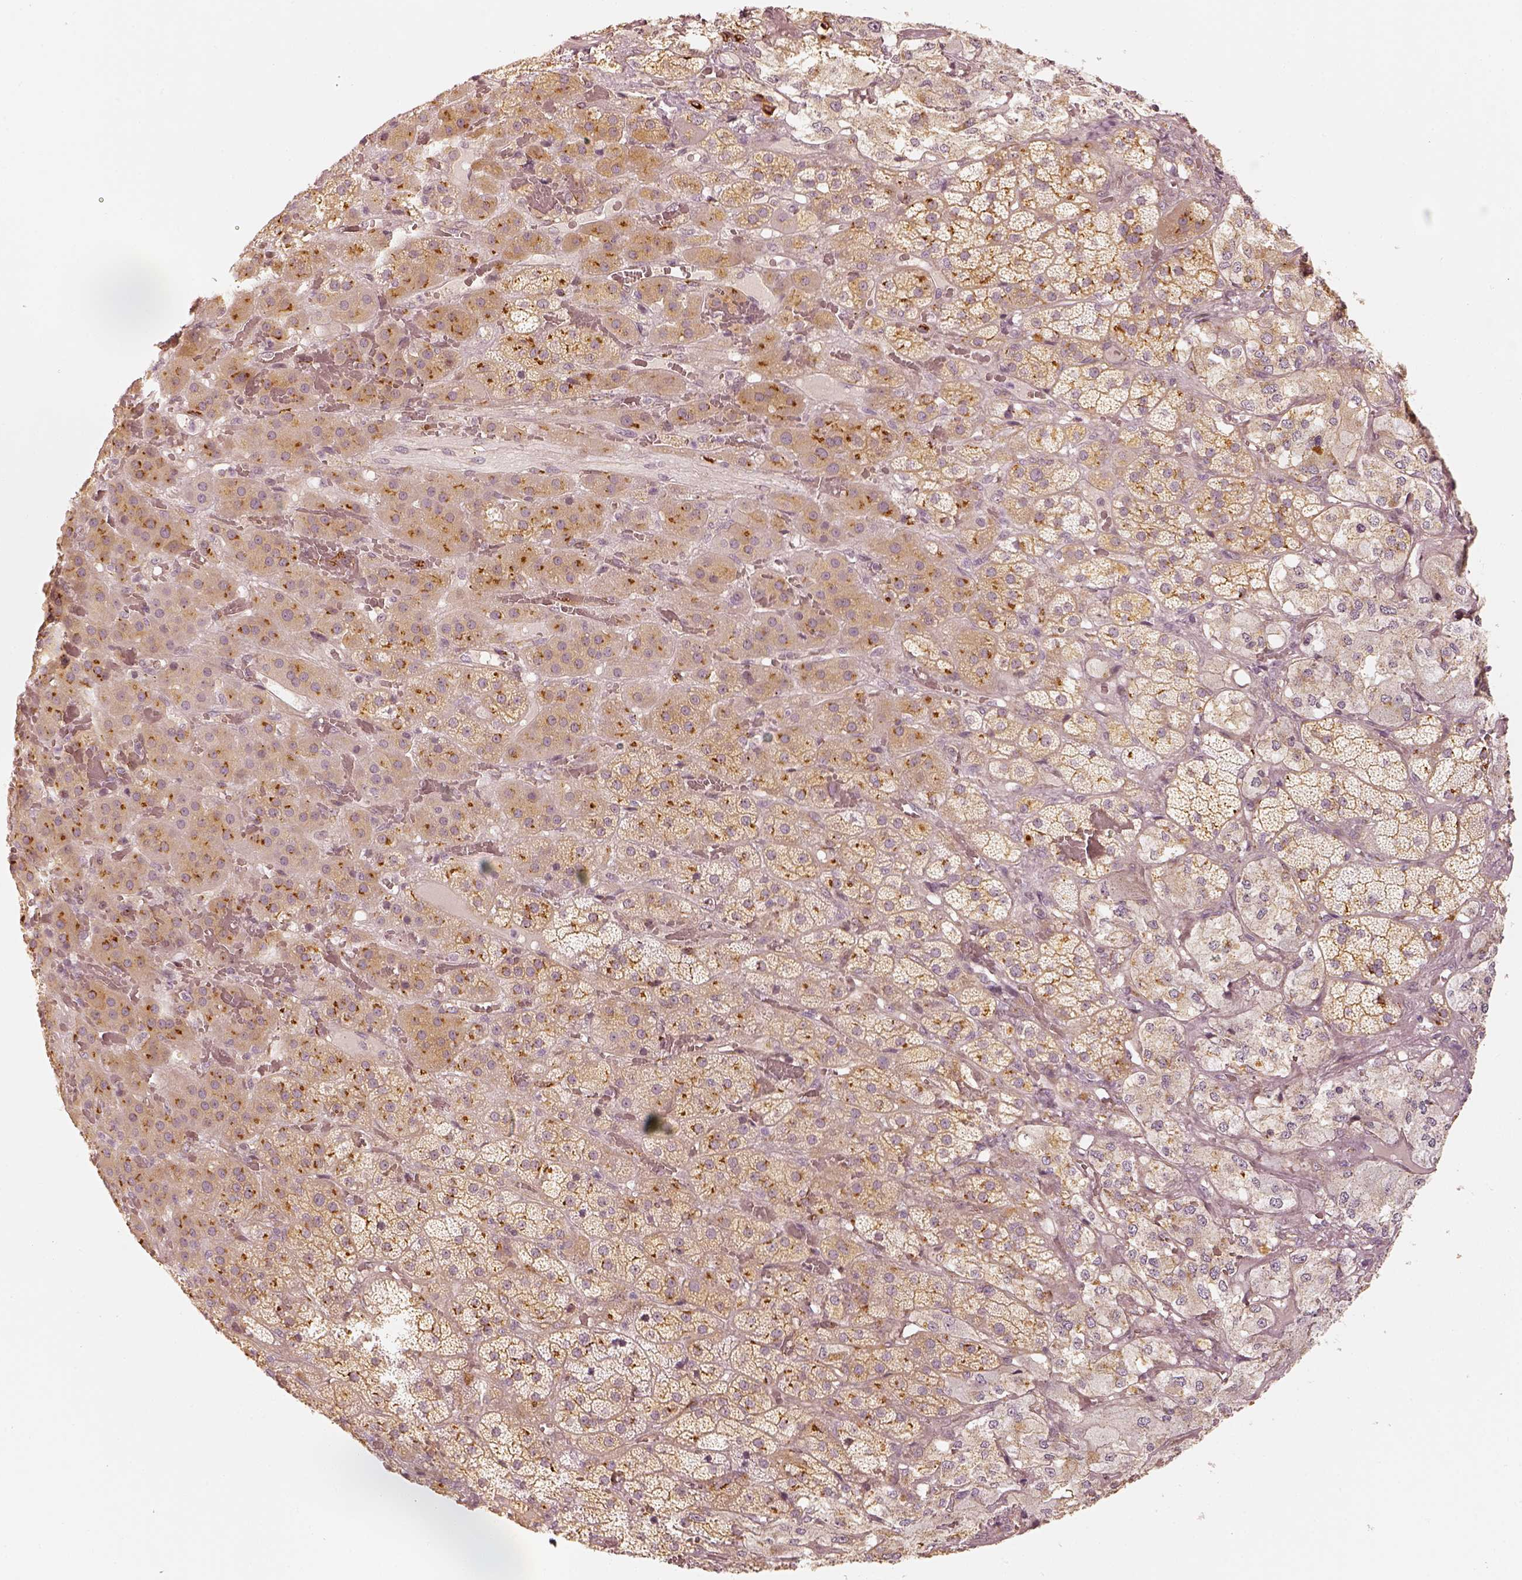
{"staining": {"intensity": "moderate", "quantity": "25%-75%", "location": "cytoplasmic/membranous"}, "tissue": "adrenal gland", "cell_type": "Glandular cells", "image_type": "normal", "snomed": [{"axis": "morphology", "description": "Normal tissue, NOS"}, {"axis": "topography", "description": "Adrenal gland"}], "caption": "An immunohistochemistry micrograph of normal tissue is shown. Protein staining in brown shows moderate cytoplasmic/membranous positivity in adrenal gland within glandular cells.", "gene": "GORASP2", "patient": {"sex": "male", "age": 57}}